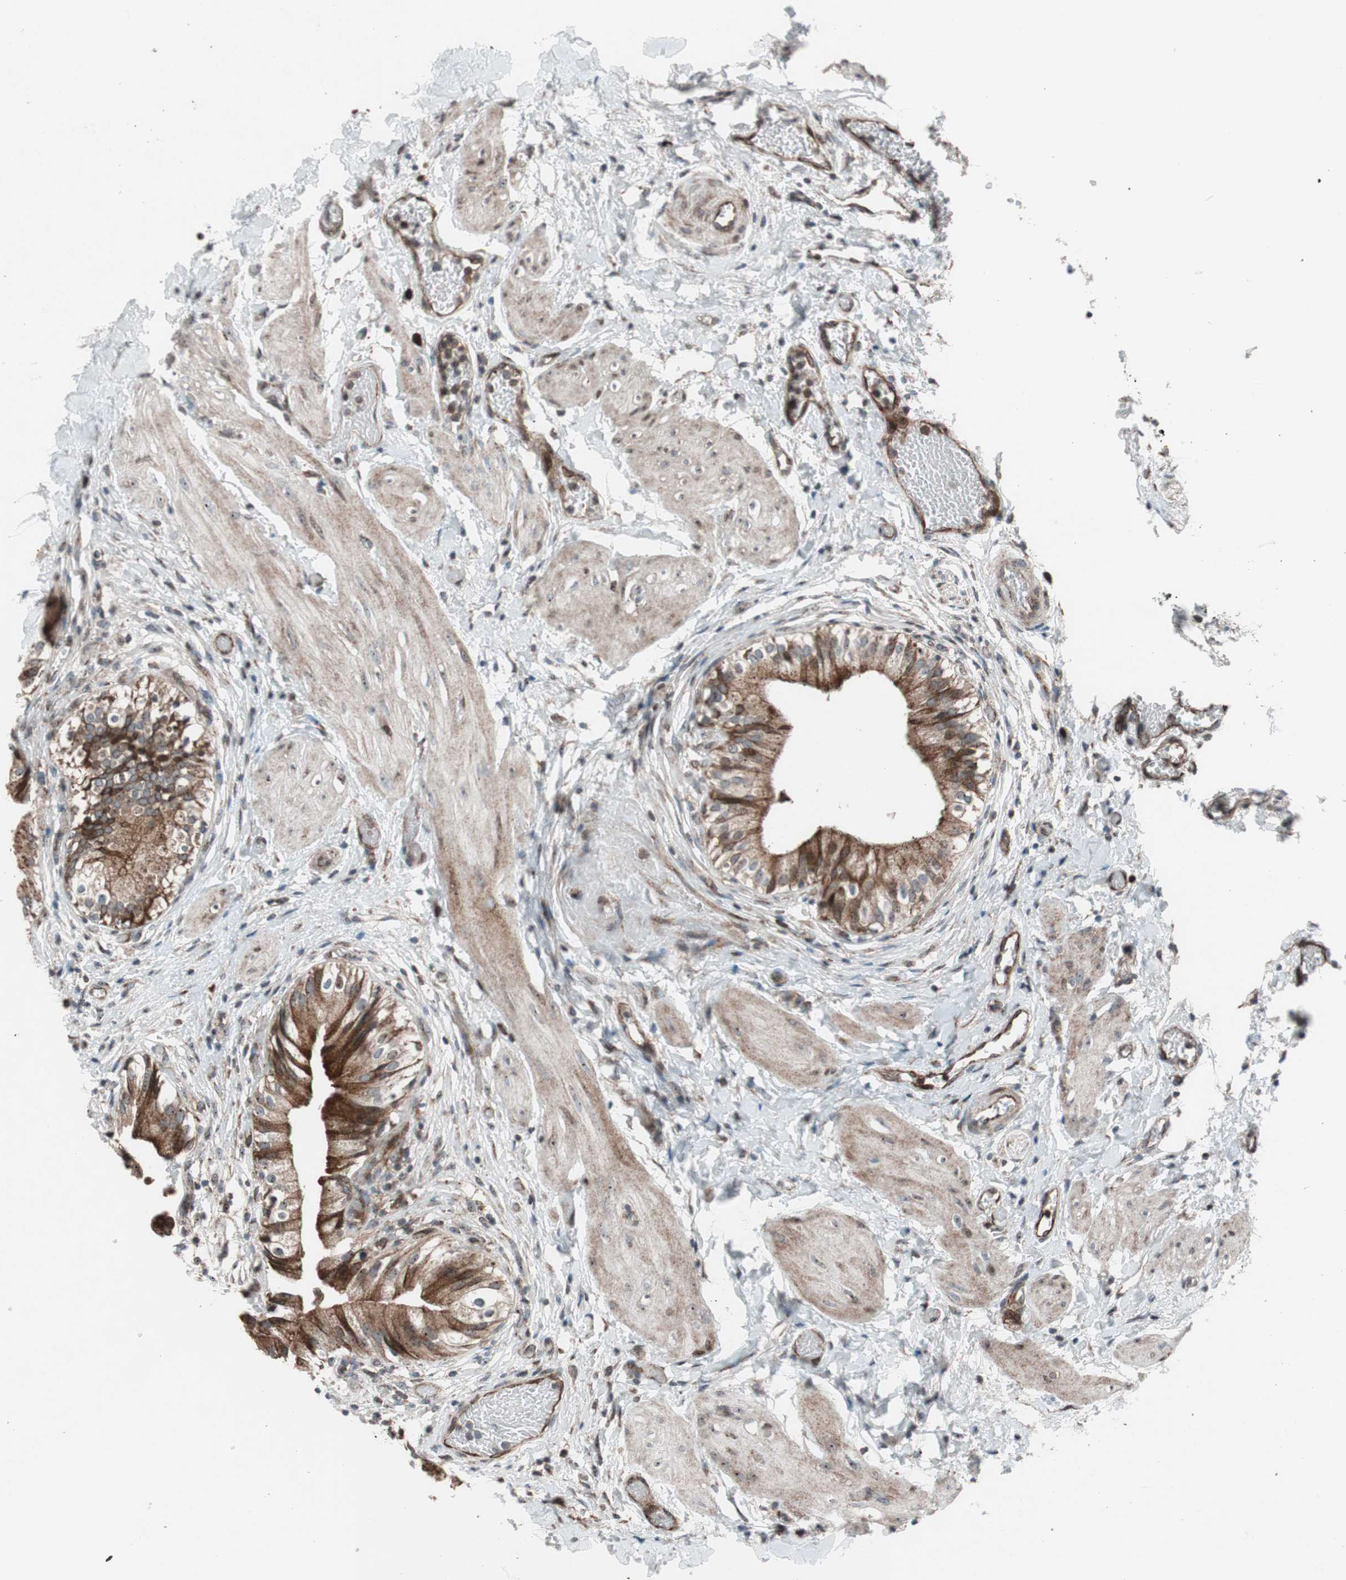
{"staining": {"intensity": "strong", "quantity": ">75%", "location": "cytoplasmic/membranous"}, "tissue": "gallbladder", "cell_type": "Glandular cells", "image_type": "normal", "snomed": [{"axis": "morphology", "description": "Normal tissue, NOS"}, {"axis": "topography", "description": "Gallbladder"}], "caption": "The immunohistochemical stain shows strong cytoplasmic/membranous expression in glandular cells of normal gallbladder.", "gene": "CCL14", "patient": {"sex": "male", "age": 65}}